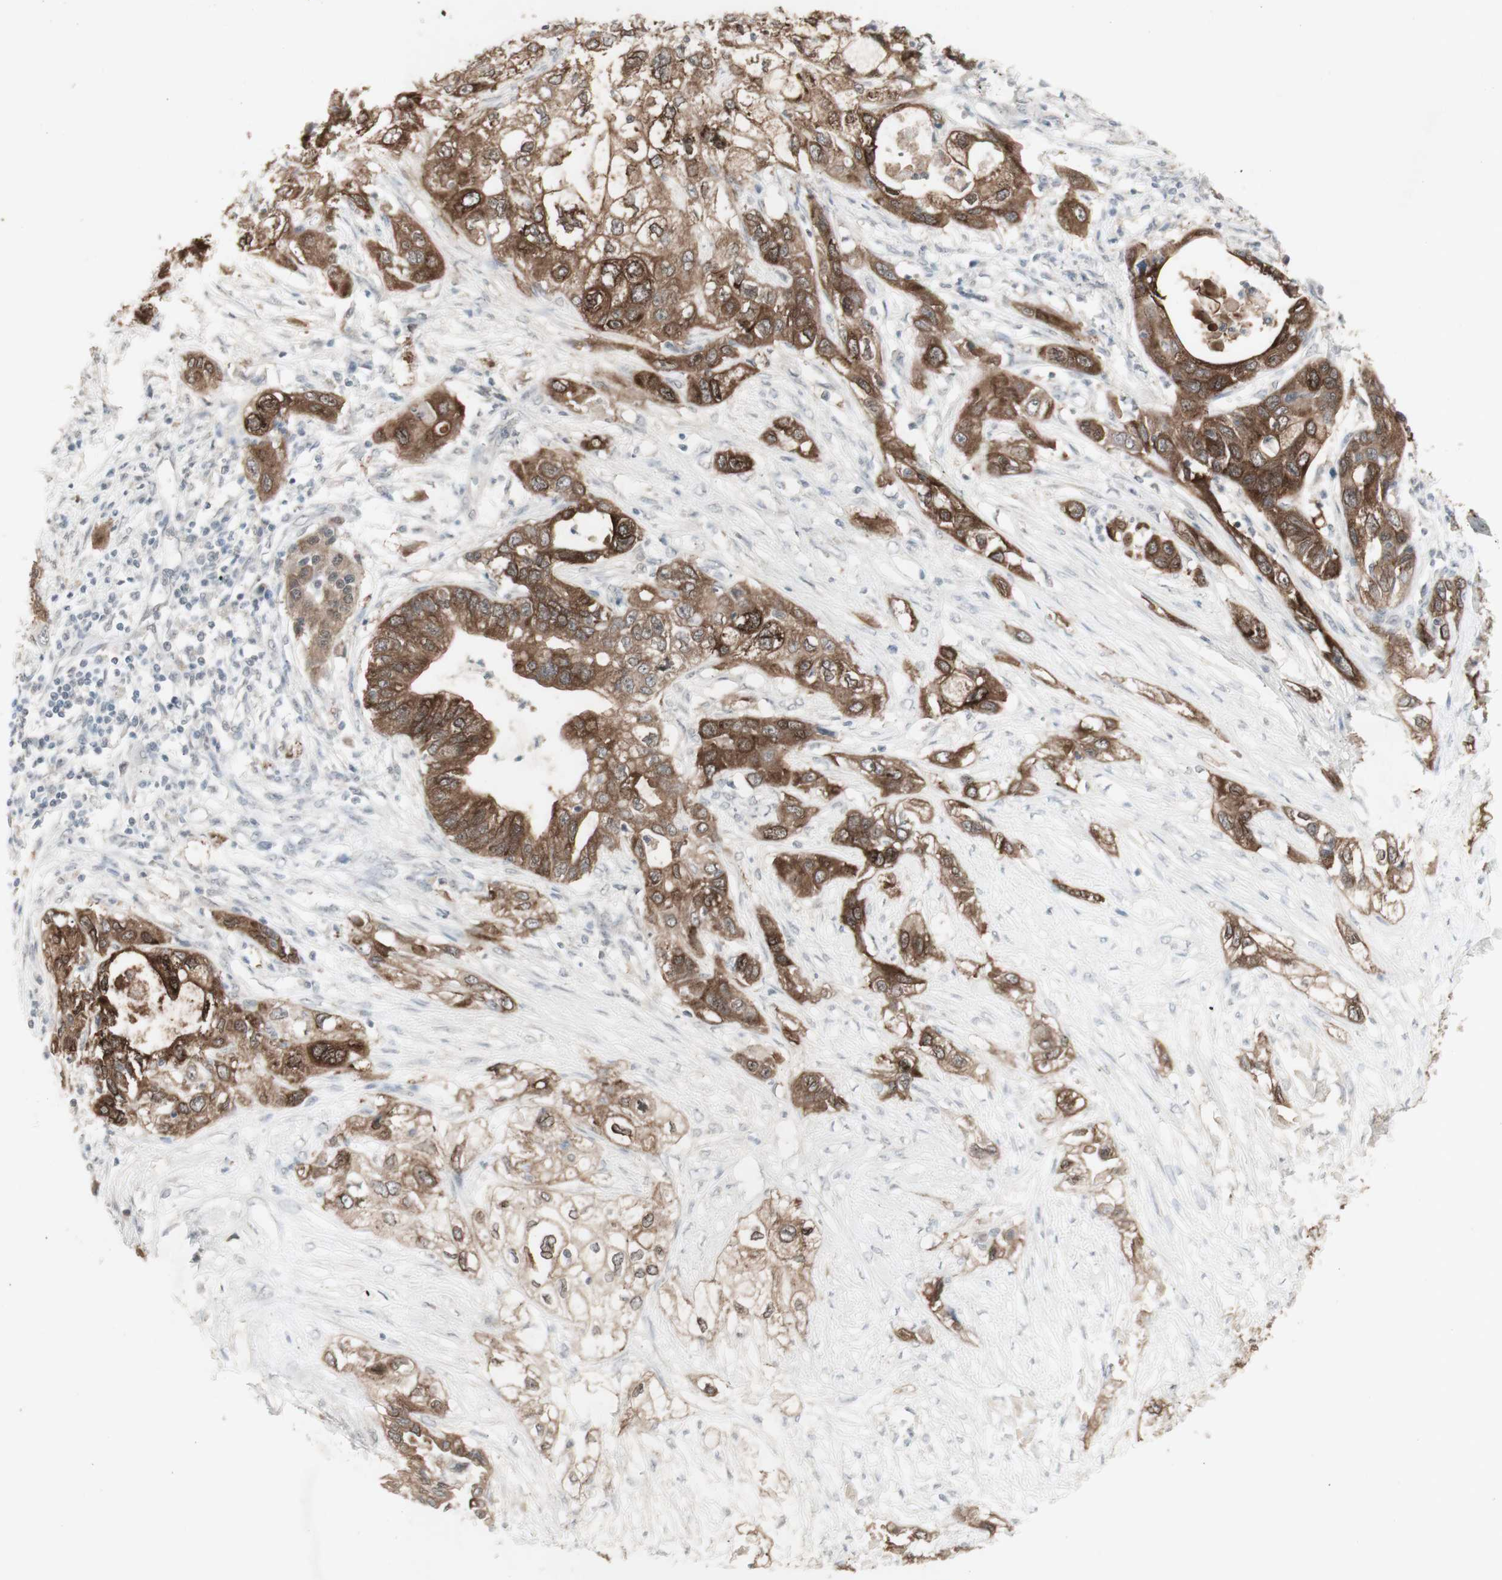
{"staining": {"intensity": "strong", "quantity": ">75%", "location": "cytoplasmic/membranous"}, "tissue": "pancreatic cancer", "cell_type": "Tumor cells", "image_type": "cancer", "snomed": [{"axis": "morphology", "description": "Adenocarcinoma, NOS"}, {"axis": "topography", "description": "Pancreas"}], "caption": "IHC histopathology image of adenocarcinoma (pancreatic) stained for a protein (brown), which demonstrates high levels of strong cytoplasmic/membranous positivity in about >75% of tumor cells.", "gene": "C1orf116", "patient": {"sex": "female", "age": 70}}